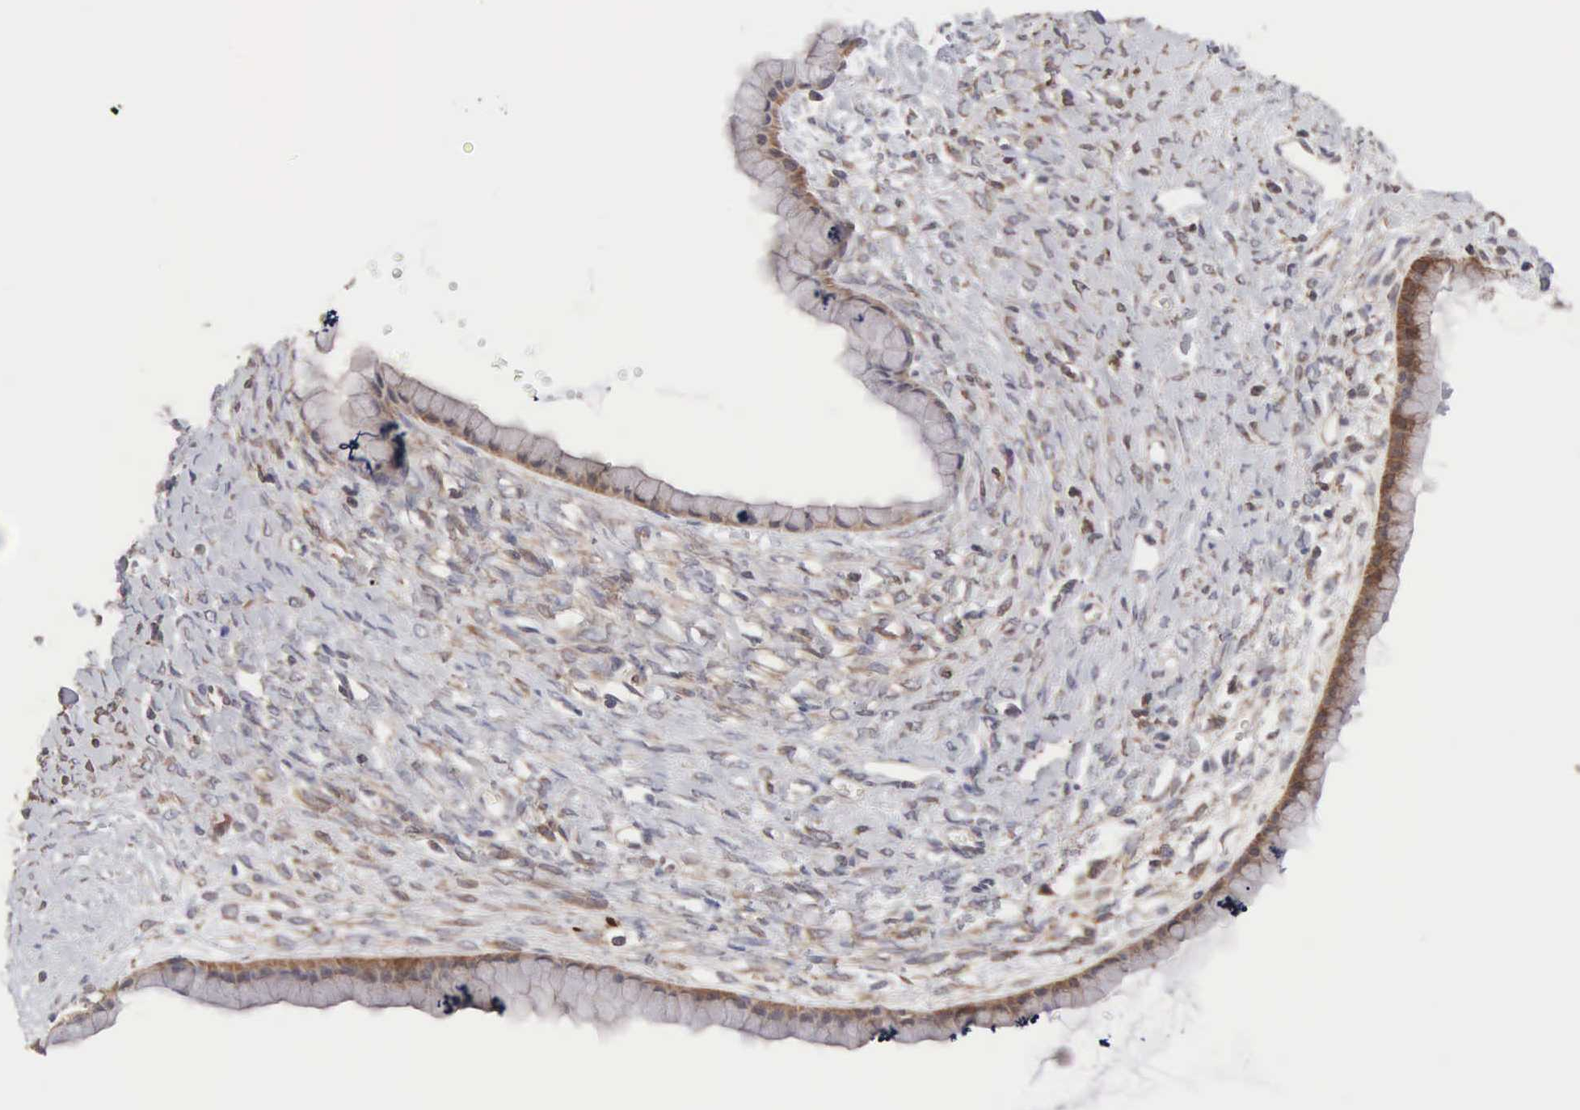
{"staining": {"intensity": "weak", "quantity": ">75%", "location": "cytoplasmic/membranous,nuclear"}, "tissue": "ovarian cancer", "cell_type": "Tumor cells", "image_type": "cancer", "snomed": [{"axis": "morphology", "description": "Cystadenocarcinoma, mucinous, NOS"}, {"axis": "topography", "description": "Ovary"}], "caption": "Immunohistochemistry (IHC) histopathology image of ovarian cancer (mucinous cystadenocarcinoma) stained for a protein (brown), which shows low levels of weak cytoplasmic/membranous and nuclear positivity in about >75% of tumor cells.", "gene": "MTHFD1", "patient": {"sex": "female", "age": 25}}